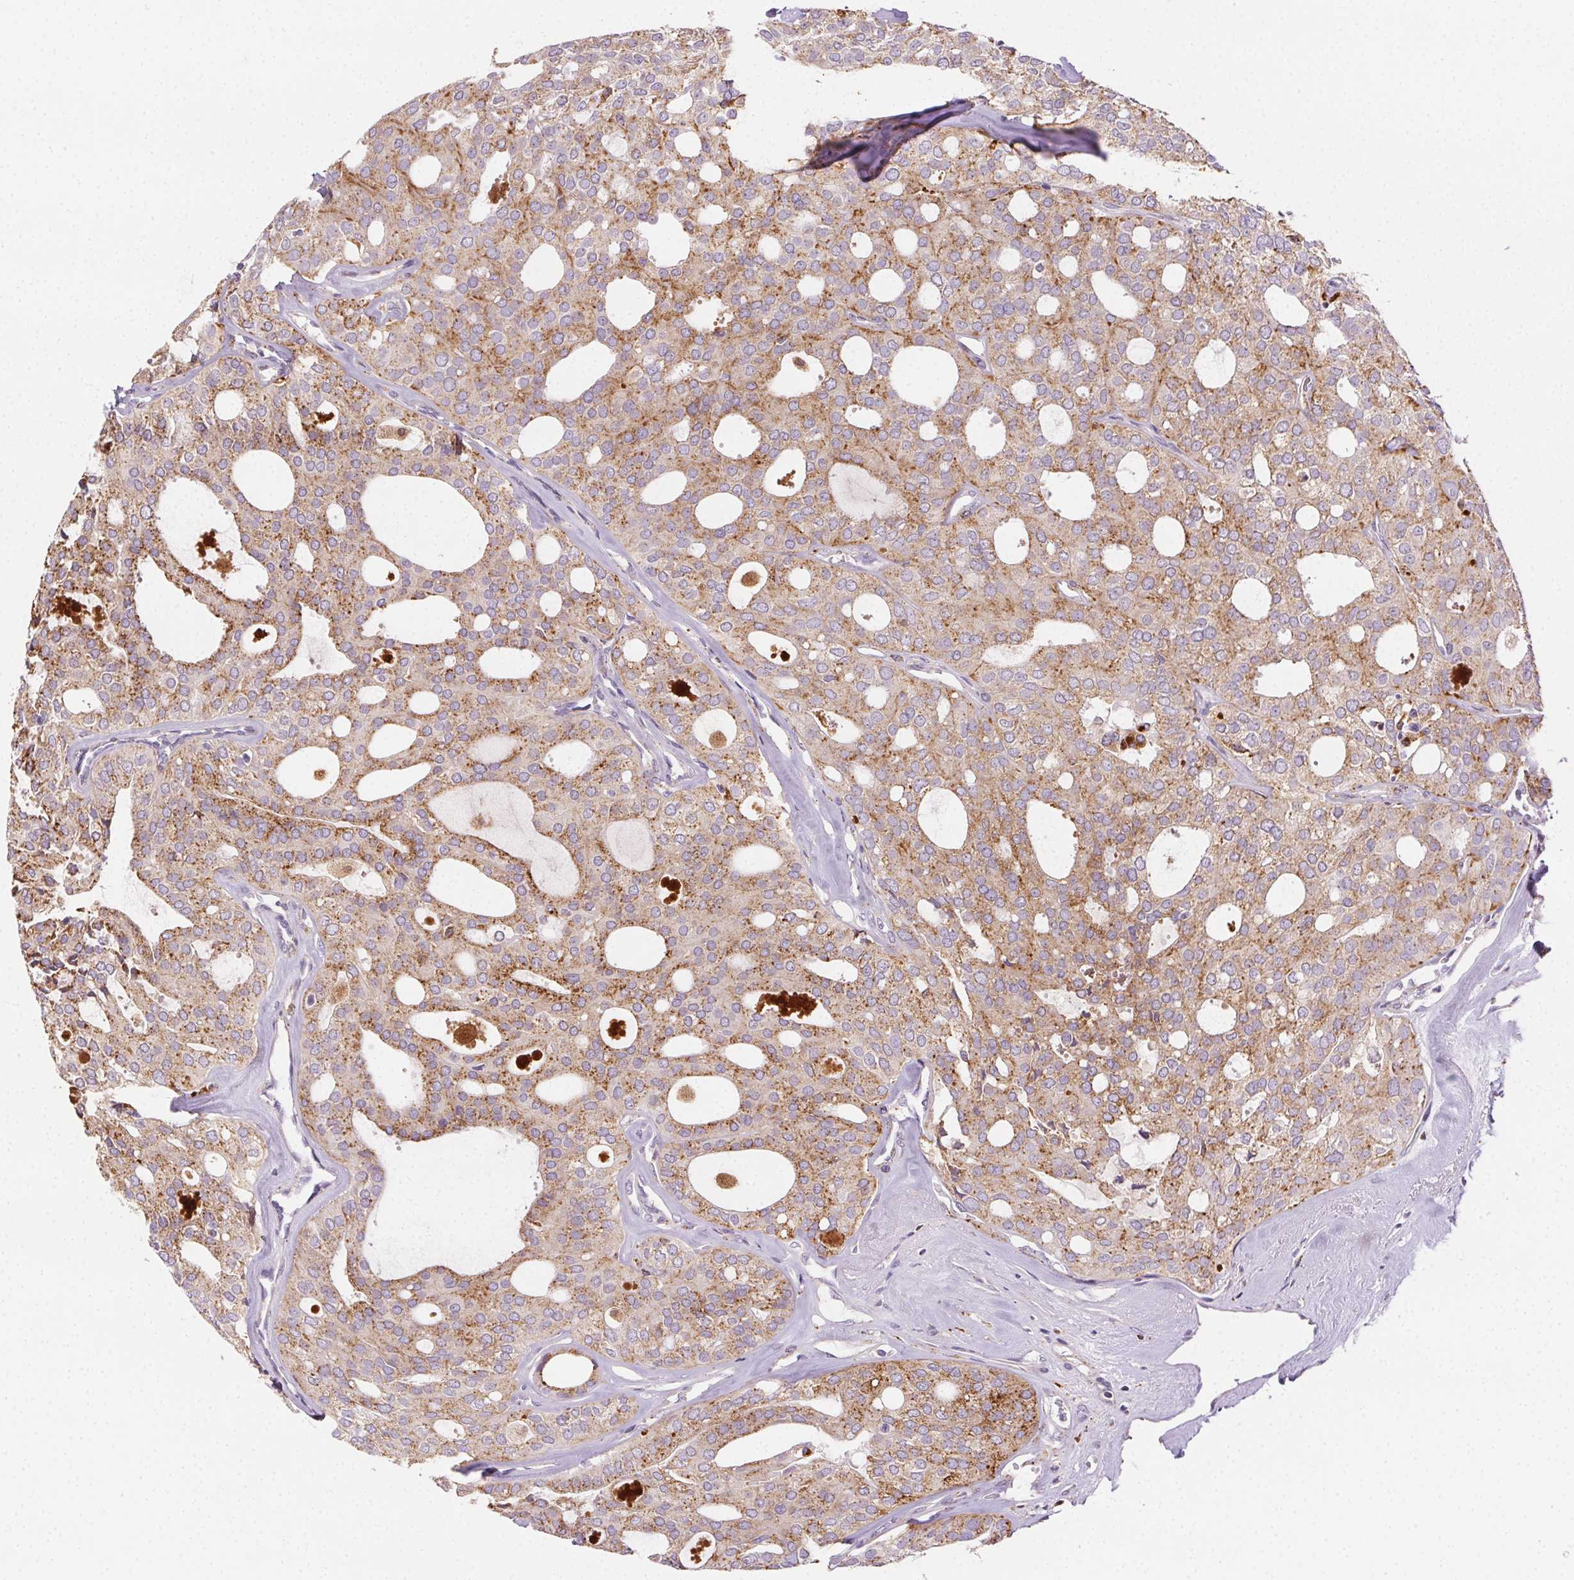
{"staining": {"intensity": "moderate", "quantity": "25%-75%", "location": "cytoplasmic/membranous"}, "tissue": "thyroid cancer", "cell_type": "Tumor cells", "image_type": "cancer", "snomed": [{"axis": "morphology", "description": "Follicular adenoma carcinoma, NOS"}, {"axis": "topography", "description": "Thyroid gland"}], "caption": "Thyroid cancer was stained to show a protein in brown. There is medium levels of moderate cytoplasmic/membranous staining in about 25%-75% of tumor cells.", "gene": "SCPEP1", "patient": {"sex": "male", "age": 75}}